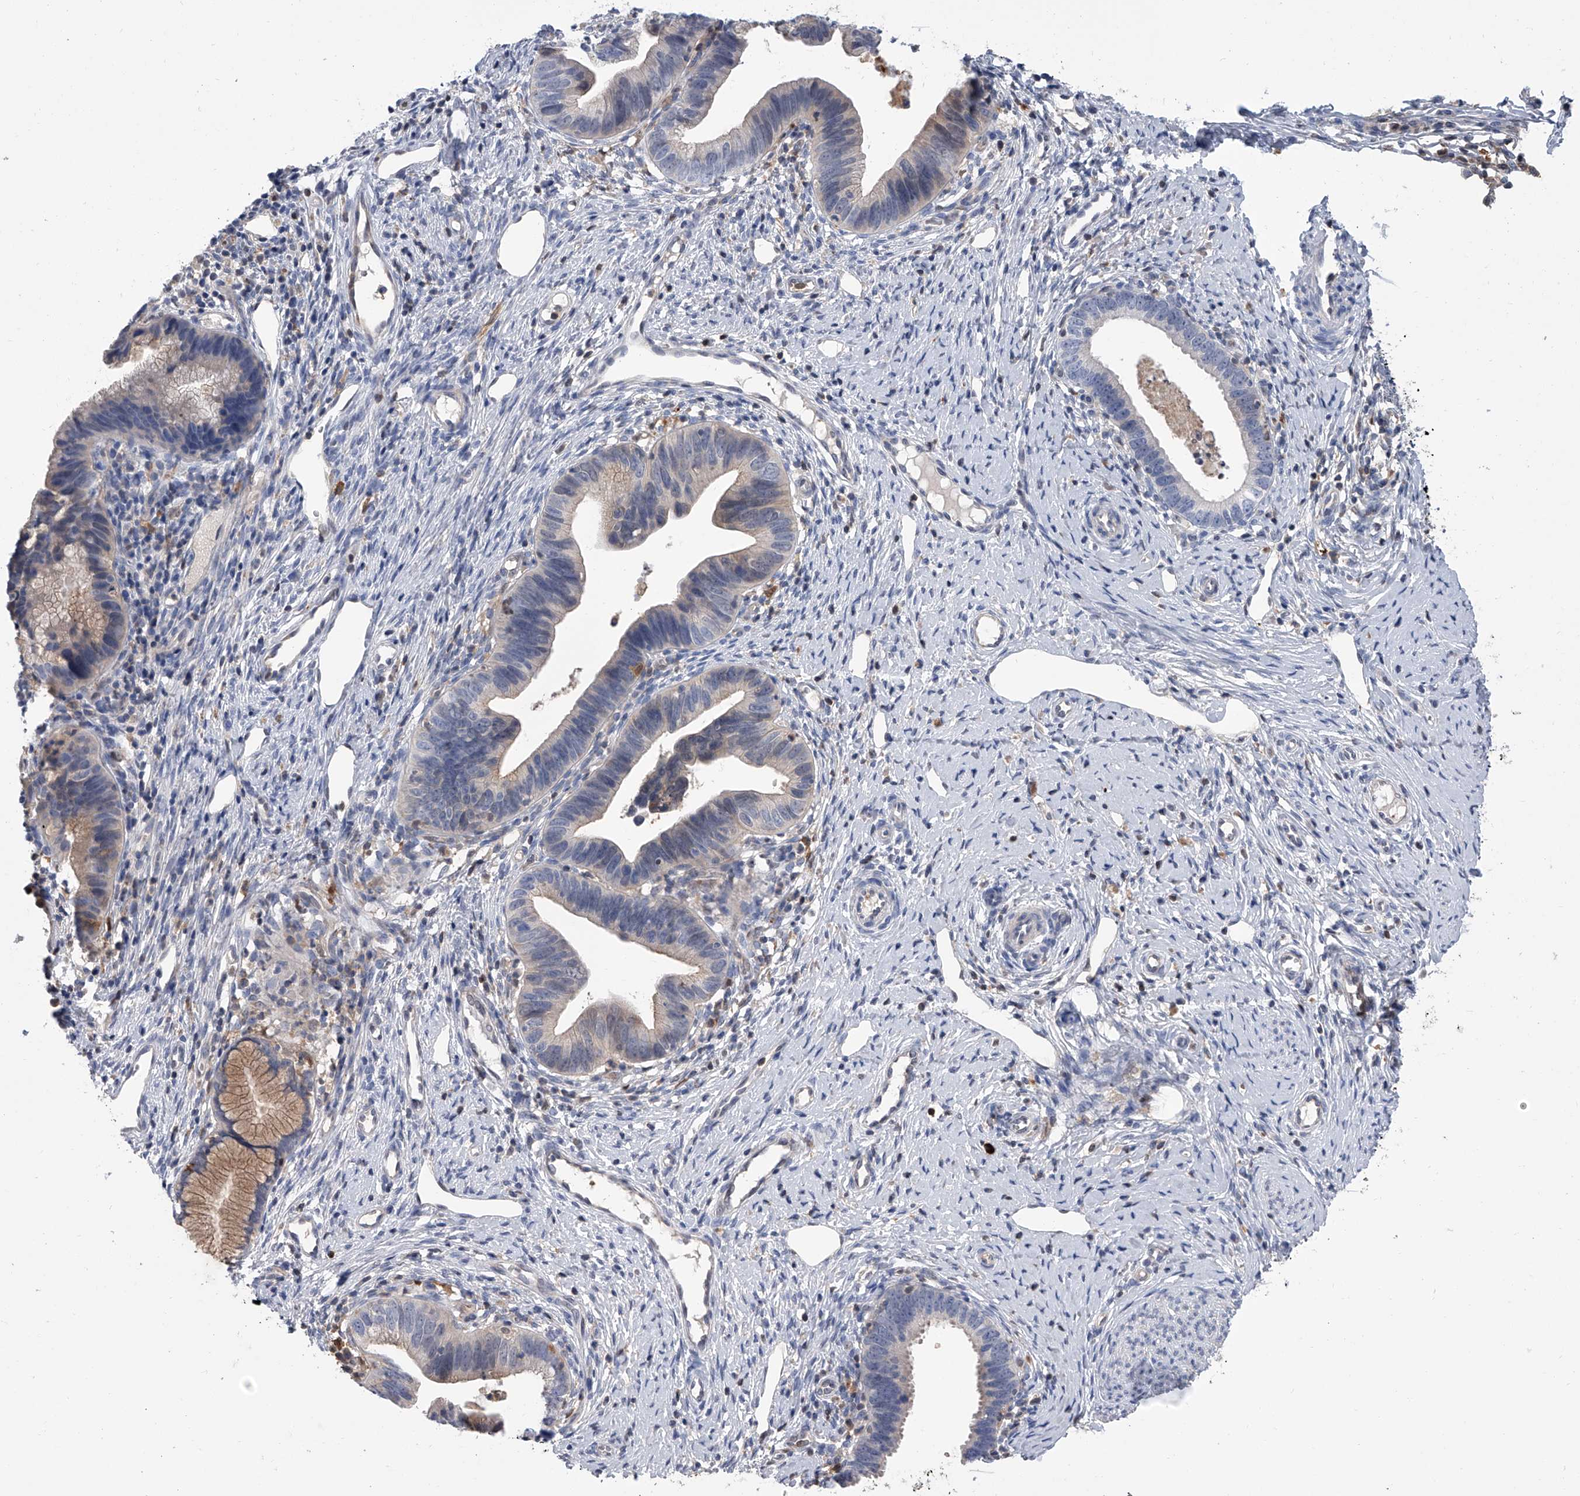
{"staining": {"intensity": "weak", "quantity": "<25%", "location": "cytoplasmic/membranous"}, "tissue": "cervical cancer", "cell_type": "Tumor cells", "image_type": "cancer", "snomed": [{"axis": "morphology", "description": "Adenocarcinoma, NOS"}, {"axis": "topography", "description": "Cervix"}], "caption": "DAB immunohistochemical staining of cervical cancer (adenocarcinoma) displays no significant expression in tumor cells. (DAB immunohistochemistry, high magnification).", "gene": "SERPINB9", "patient": {"sex": "female", "age": 36}}